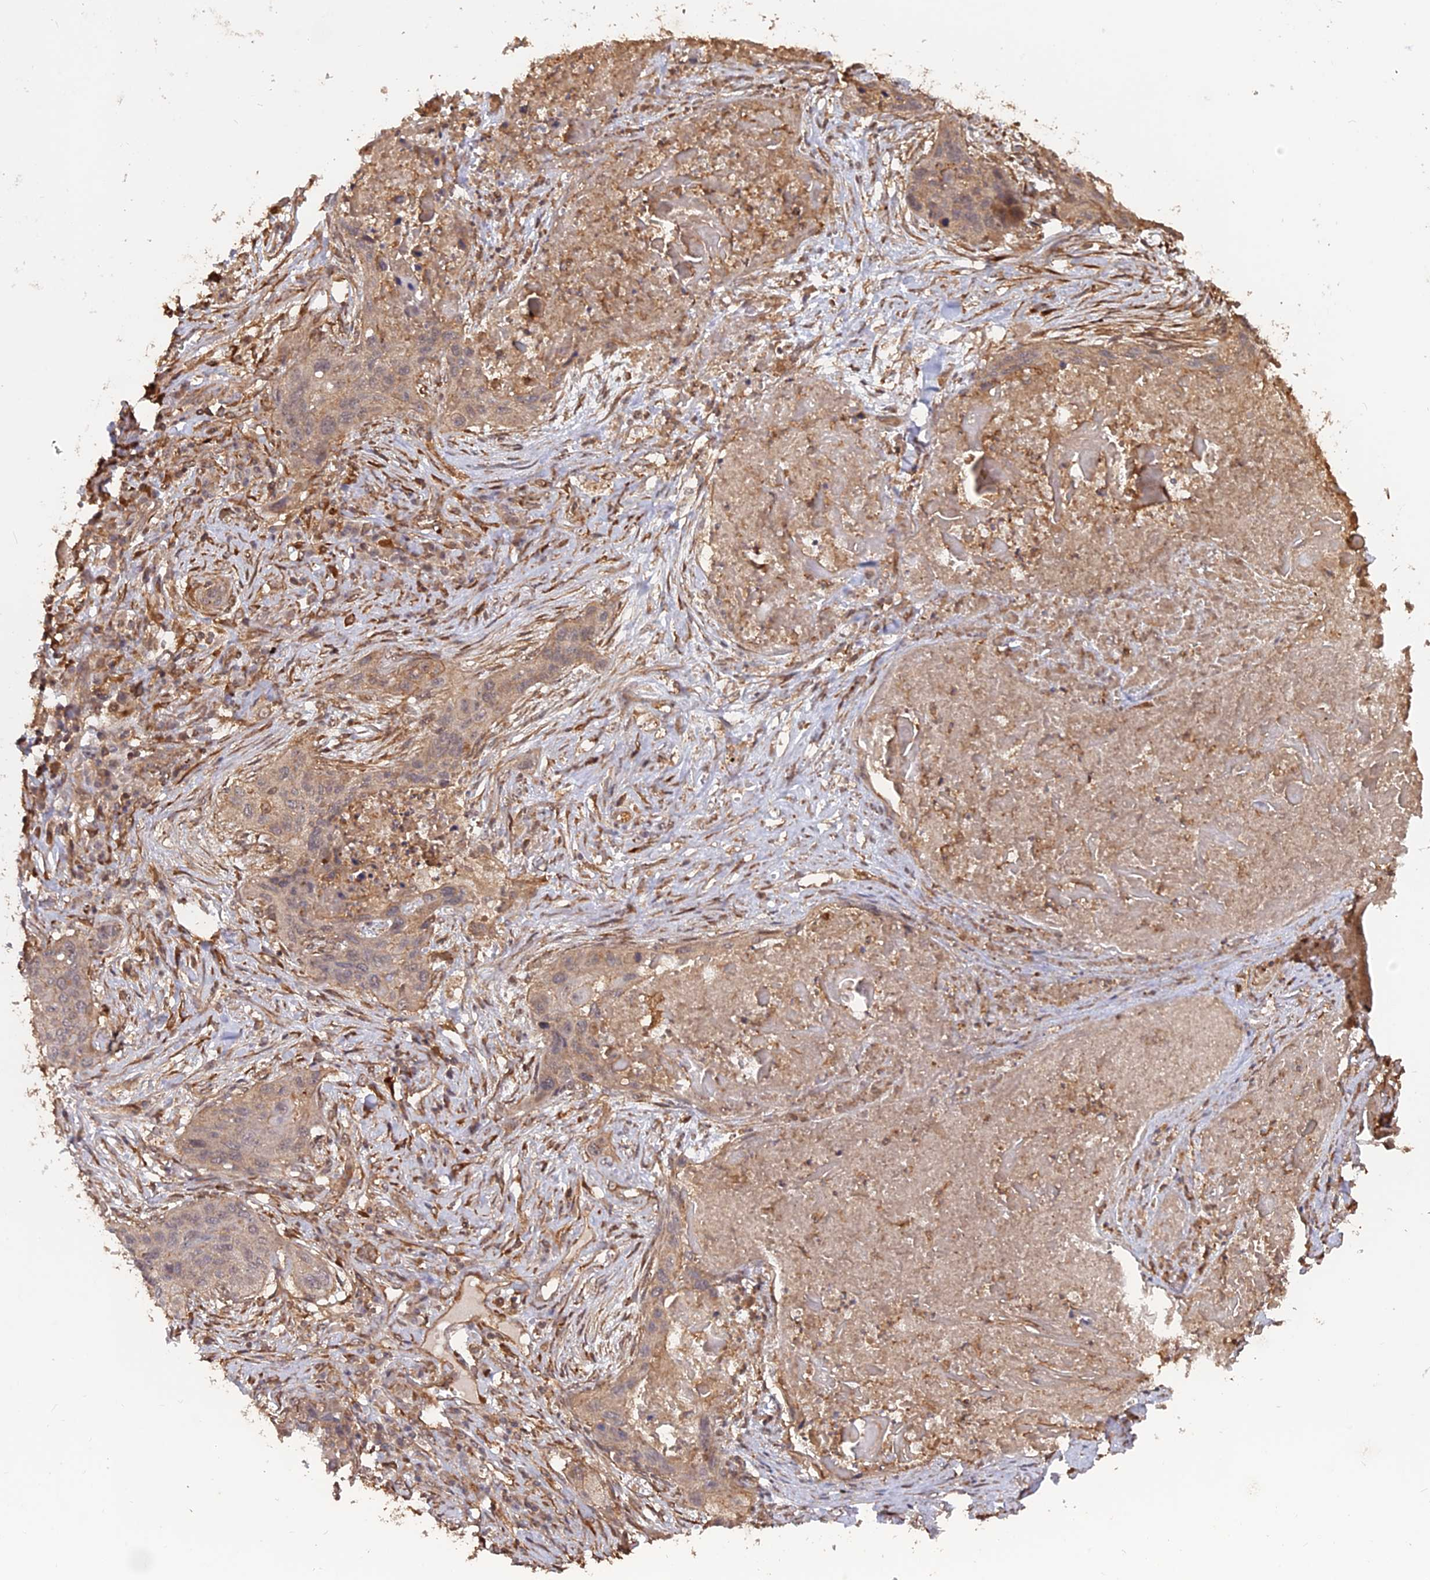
{"staining": {"intensity": "weak", "quantity": "<25%", "location": "cytoplasmic/membranous"}, "tissue": "lung cancer", "cell_type": "Tumor cells", "image_type": "cancer", "snomed": [{"axis": "morphology", "description": "Squamous cell carcinoma, NOS"}, {"axis": "topography", "description": "Lung"}], "caption": "Protein analysis of squamous cell carcinoma (lung) displays no significant positivity in tumor cells.", "gene": "CCDC174", "patient": {"sex": "female", "age": 63}}